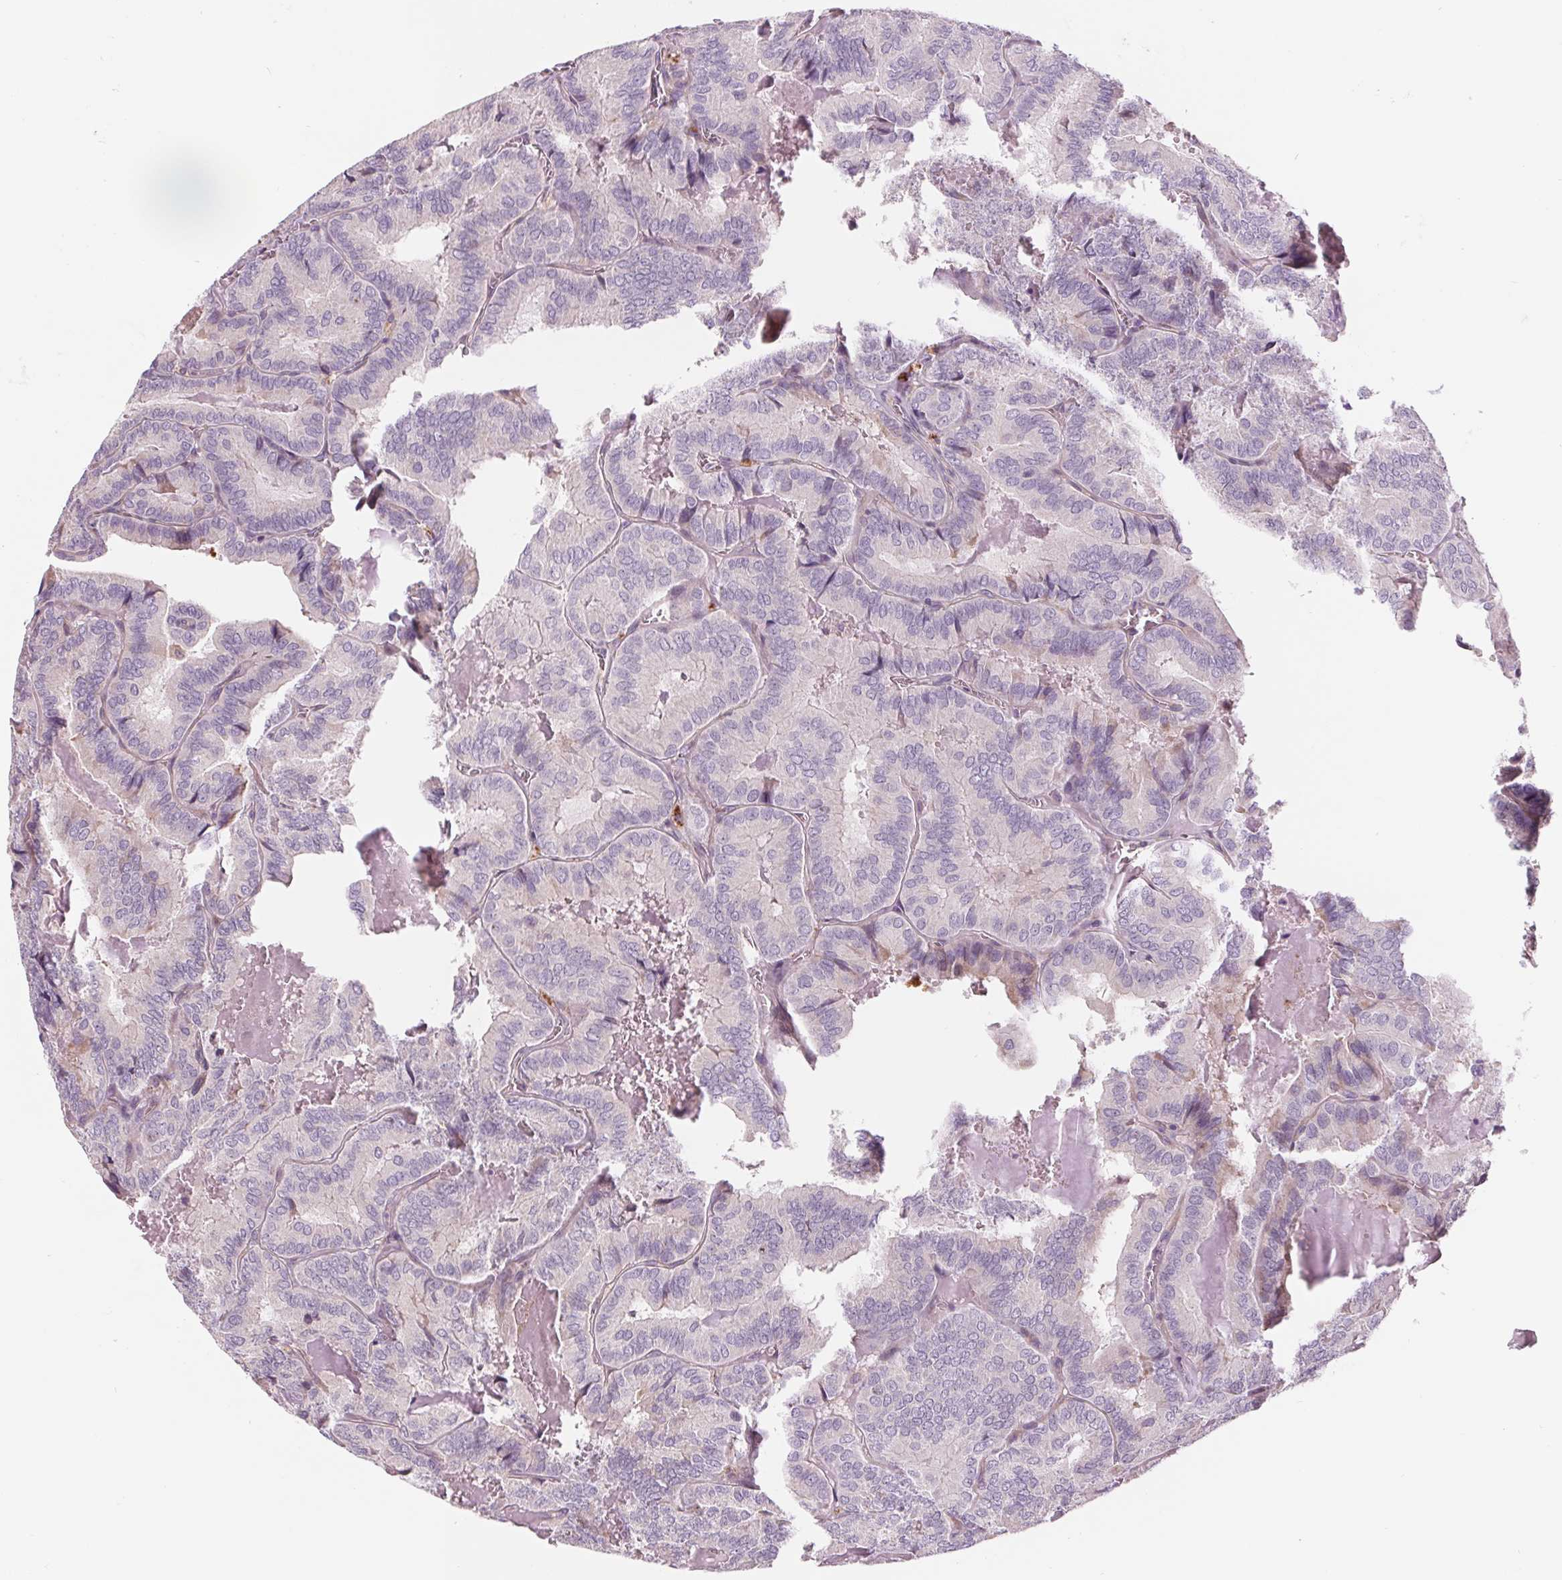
{"staining": {"intensity": "negative", "quantity": "none", "location": "none"}, "tissue": "thyroid cancer", "cell_type": "Tumor cells", "image_type": "cancer", "snomed": [{"axis": "morphology", "description": "Papillary adenocarcinoma, NOS"}, {"axis": "topography", "description": "Thyroid gland"}], "caption": "This is a image of immunohistochemistry staining of thyroid cancer (papillary adenocarcinoma), which shows no expression in tumor cells.", "gene": "SAMD5", "patient": {"sex": "female", "age": 75}}